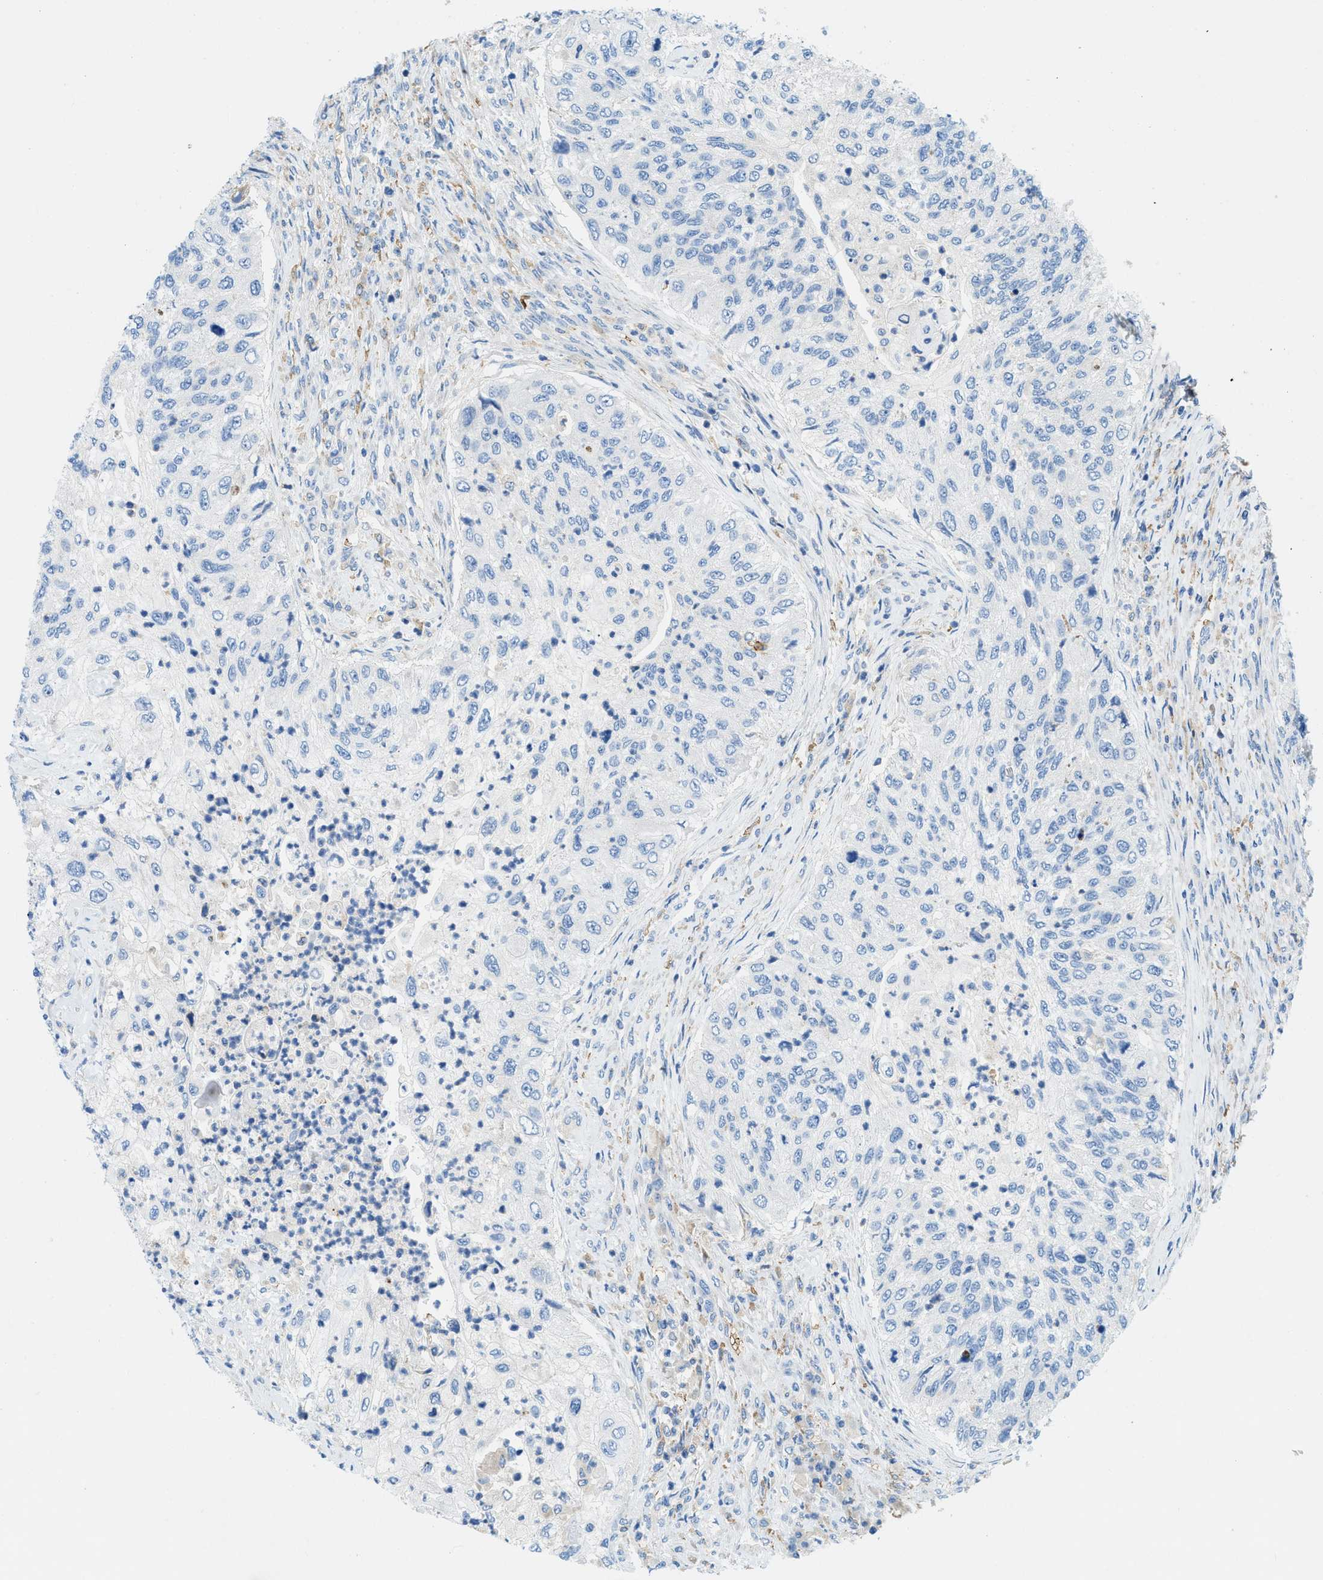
{"staining": {"intensity": "negative", "quantity": "none", "location": "none"}, "tissue": "urothelial cancer", "cell_type": "Tumor cells", "image_type": "cancer", "snomed": [{"axis": "morphology", "description": "Urothelial carcinoma, High grade"}, {"axis": "topography", "description": "Urinary bladder"}], "caption": "This is an IHC photomicrograph of human urothelial cancer. There is no staining in tumor cells.", "gene": "ZNF831", "patient": {"sex": "female", "age": 60}}